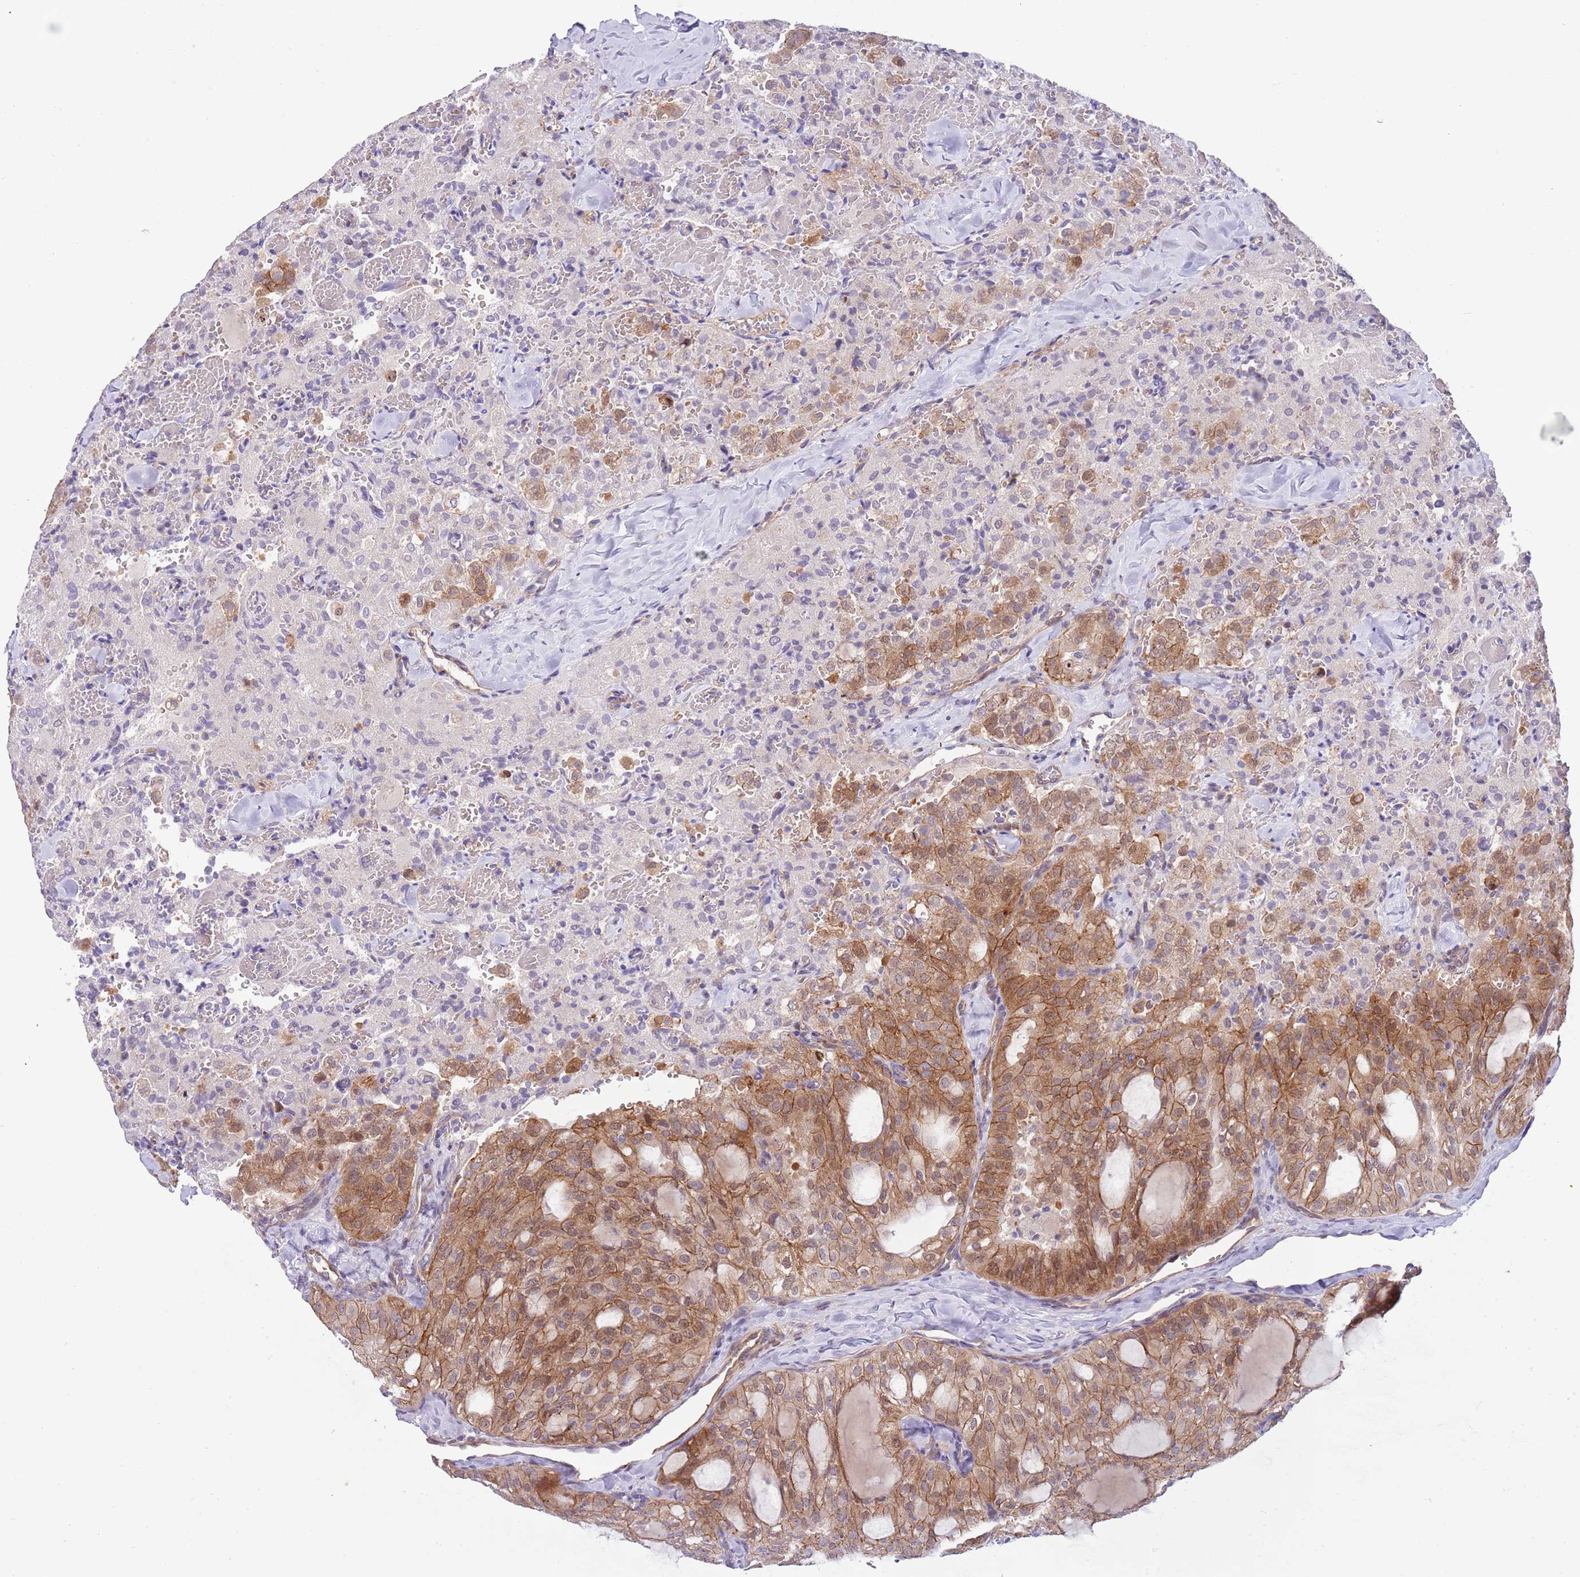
{"staining": {"intensity": "moderate", "quantity": ">75%", "location": "cytoplasmic/membranous"}, "tissue": "thyroid cancer", "cell_type": "Tumor cells", "image_type": "cancer", "snomed": [{"axis": "morphology", "description": "Follicular adenoma carcinoma, NOS"}, {"axis": "topography", "description": "Thyroid gland"}], "caption": "Protein expression analysis of thyroid cancer (follicular adenoma carcinoma) reveals moderate cytoplasmic/membranous expression in about >75% of tumor cells.", "gene": "ITGB6", "patient": {"sex": "male", "age": 75}}